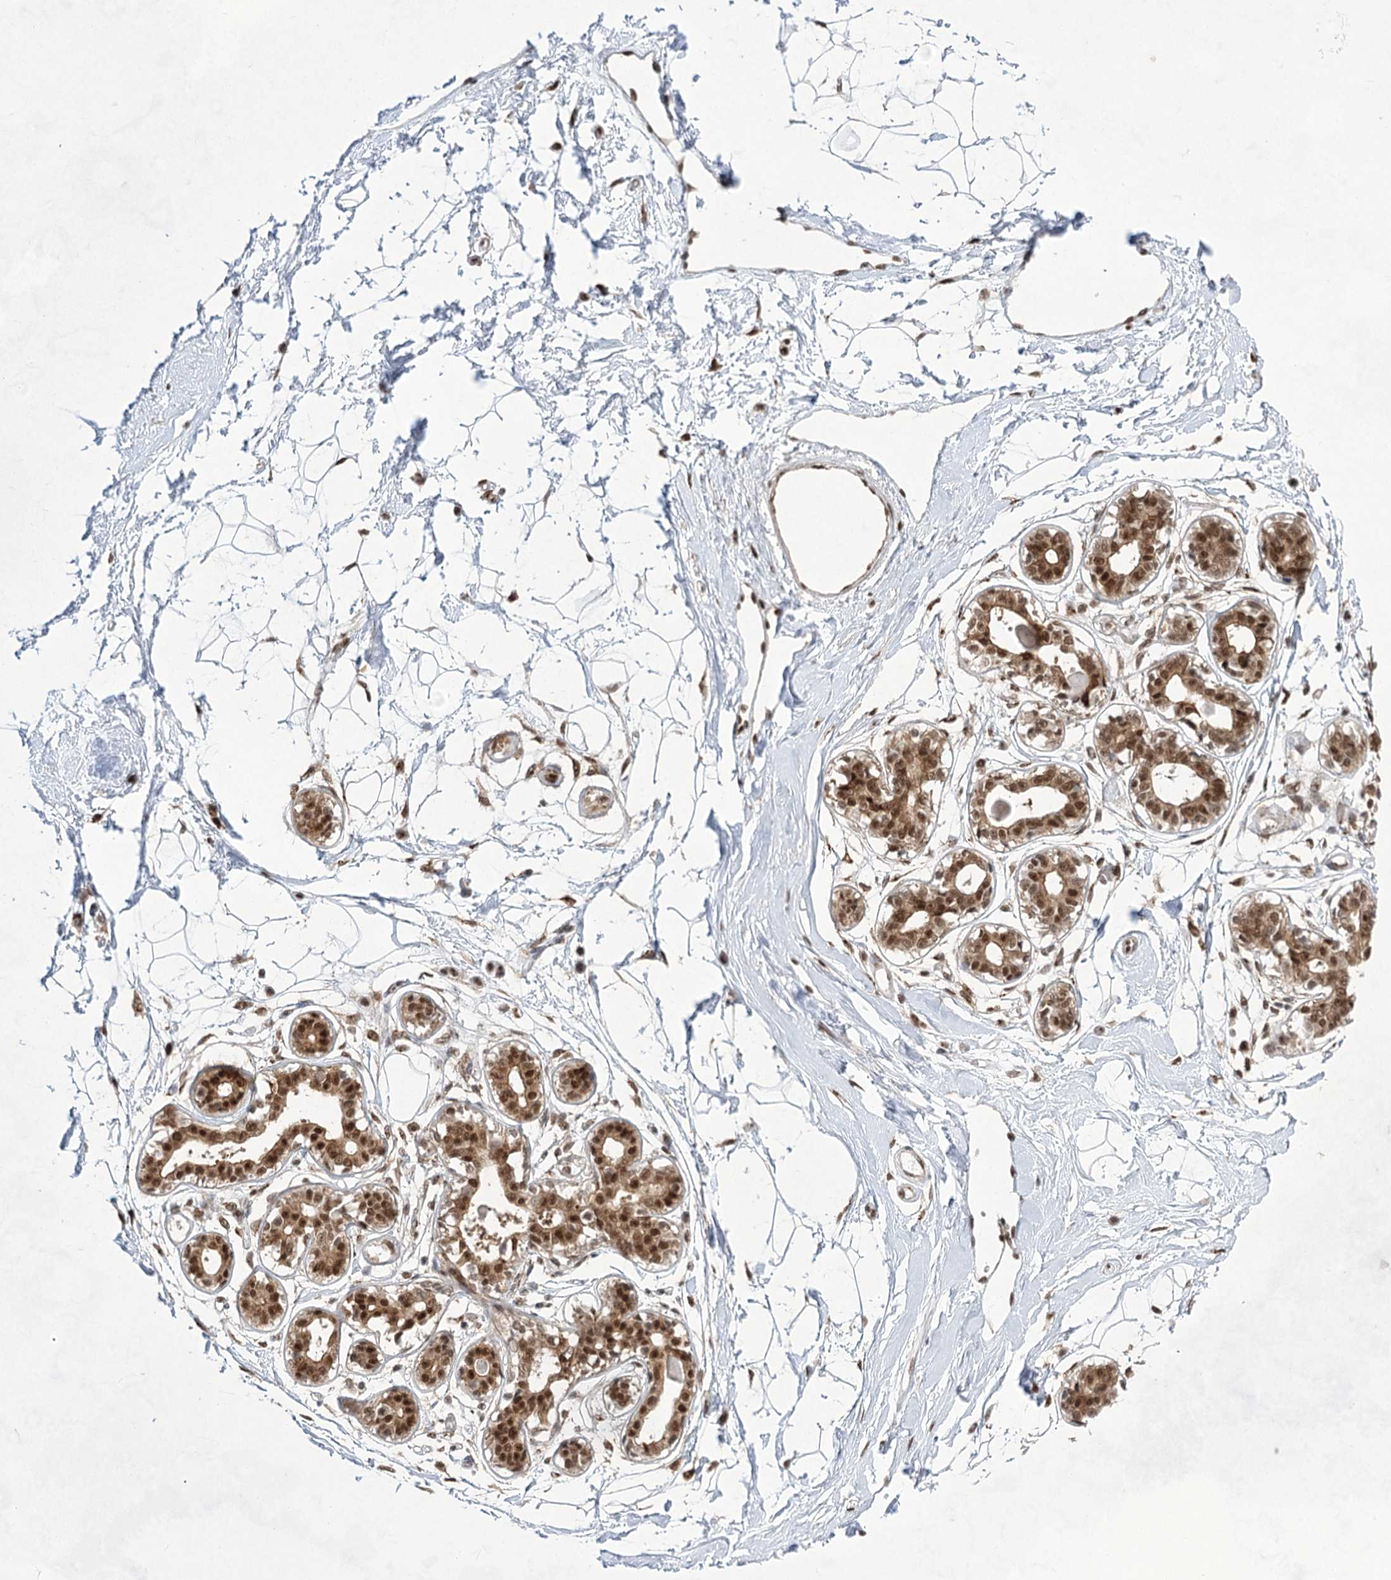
{"staining": {"intensity": "moderate", "quantity": ">75%", "location": "nuclear"}, "tissue": "breast", "cell_type": "Adipocytes", "image_type": "normal", "snomed": [{"axis": "morphology", "description": "Normal tissue, NOS"}, {"axis": "topography", "description": "Breast"}], "caption": "About >75% of adipocytes in normal human breast reveal moderate nuclear protein staining as visualized by brown immunohistochemical staining.", "gene": "ZCCHC8", "patient": {"sex": "female", "age": 45}}